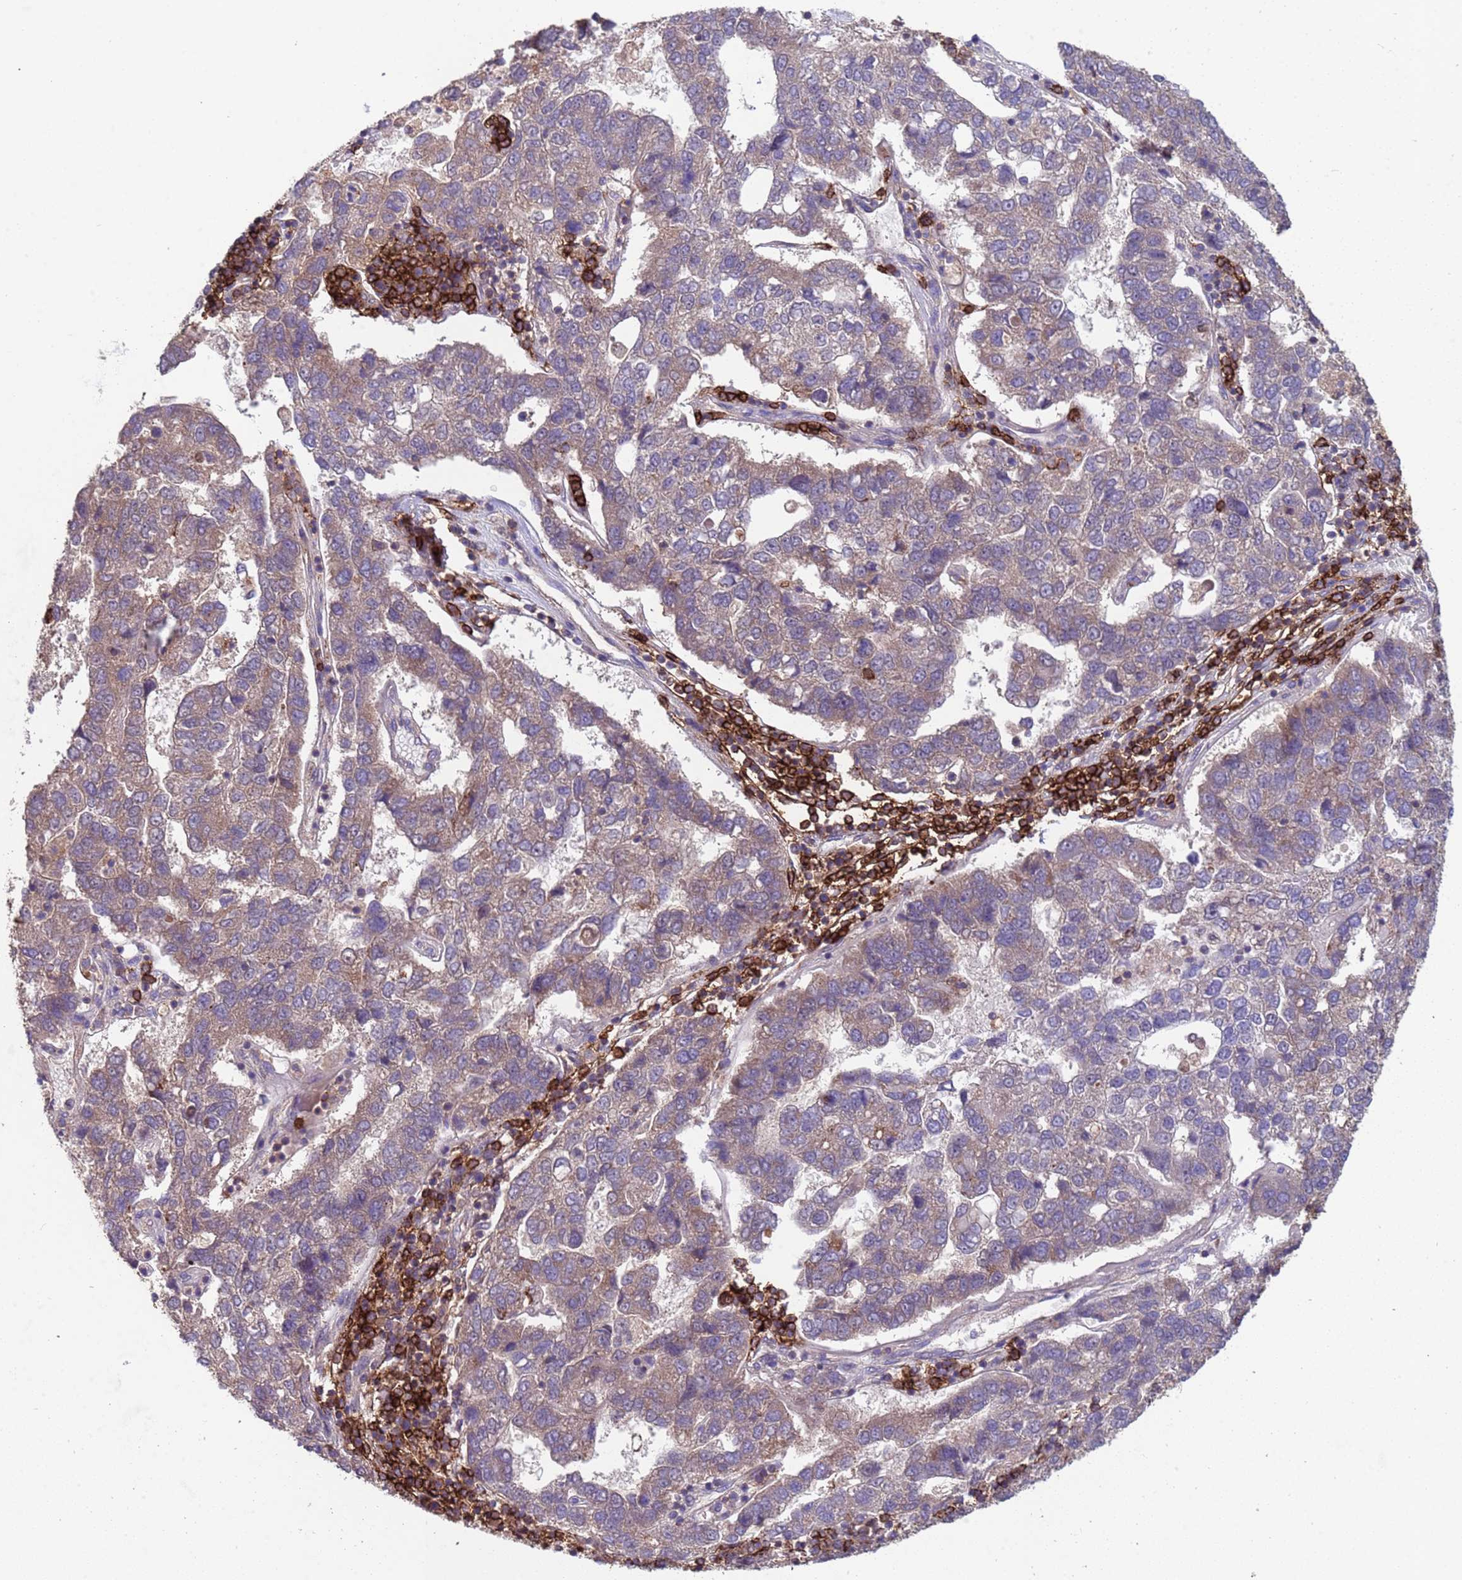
{"staining": {"intensity": "weak", "quantity": "25%-75%", "location": "cytoplasmic/membranous"}, "tissue": "pancreatic cancer", "cell_type": "Tumor cells", "image_type": "cancer", "snomed": [{"axis": "morphology", "description": "Adenocarcinoma, NOS"}, {"axis": "topography", "description": "Pancreas"}], "caption": "Immunohistochemistry (IHC) image of pancreatic cancer stained for a protein (brown), which reveals low levels of weak cytoplasmic/membranous staining in approximately 25%-75% of tumor cells.", "gene": "ACAD8", "patient": {"sex": "female", "age": 61}}